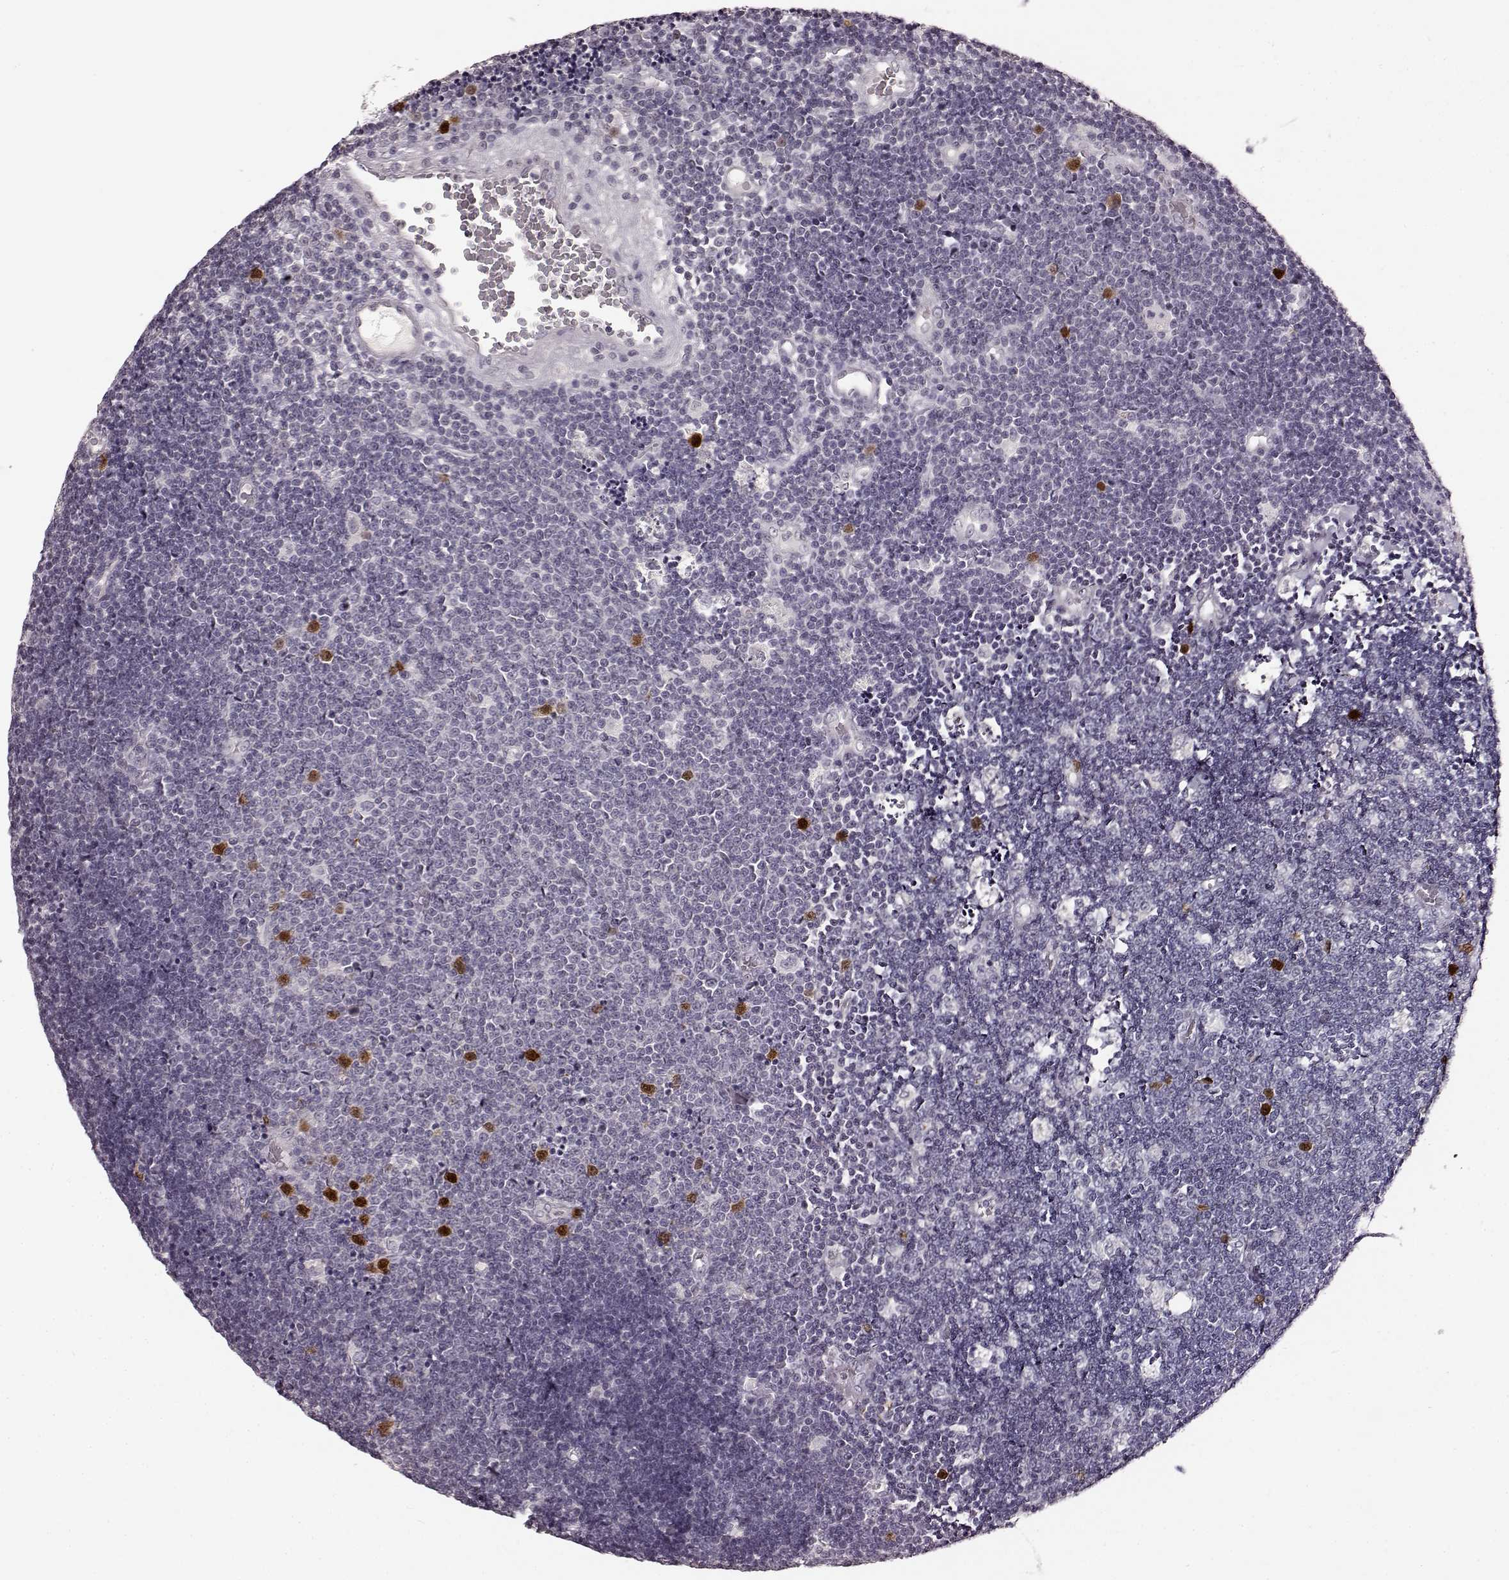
{"staining": {"intensity": "strong", "quantity": "<25%", "location": "nuclear"}, "tissue": "lymphoma", "cell_type": "Tumor cells", "image_type": "cancer", "snomed": [{"axis": "morphology", "description": "Malignant lymphoma, non-Hodgkin's type, Low grade"}, {"axis": "topography", "description": "Brain"}], "caption": "Immunohistochemical staining of human malignant lymphoma, non-Hodgkin's type (low-grade) shows strong nuclear protein positivity in approximately <25% of tumor cells.", "gene": "CCNA2", "patient": {"sex": "female", "age": 66}}